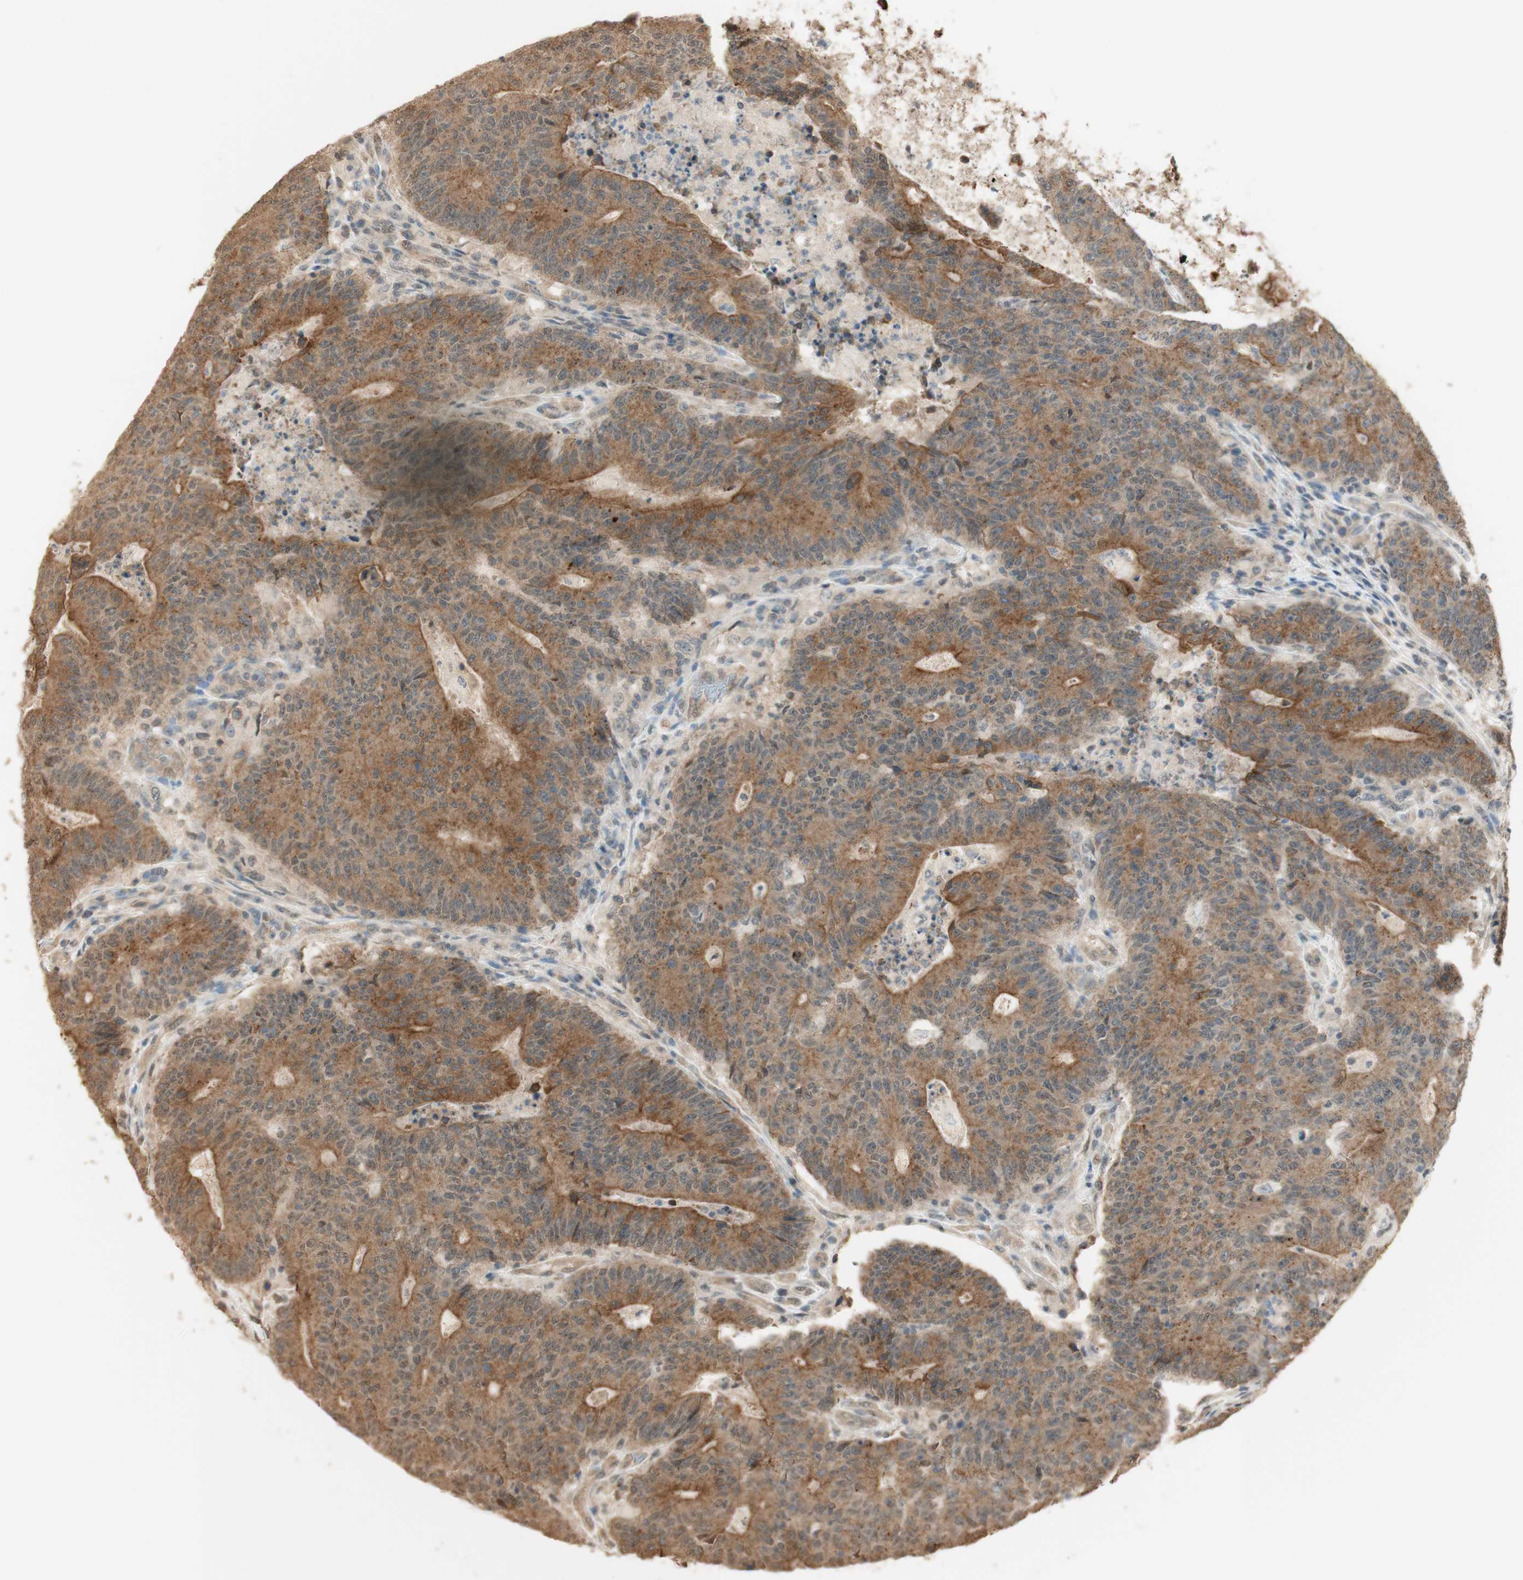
{"staining": {"intensity": "moderate", "quantity": ">75%", "location": "cytoplasmic/membranous"}, "tissue": "colorectal cancer", "cell_type": "Tumor cells", "image_type": "cancer", "snomed": [{"axis": "morphology", "description": "Normal tissue, NOS"}, {"axis": "morphology", "description": "Adenocarcinoma, NOS"}, {"axis": "topography", "description": "Colon"}], "caption": "IHC photomicrograph of adenocarcinoma (colorectal) stained for a protein (brown), which reveals medium levels of moderate cytoplasmic/membranous staining in approximately >75% of tumor cells.", "gene": "SPINT2", "patient": {"sex": "female", "age": 75}}